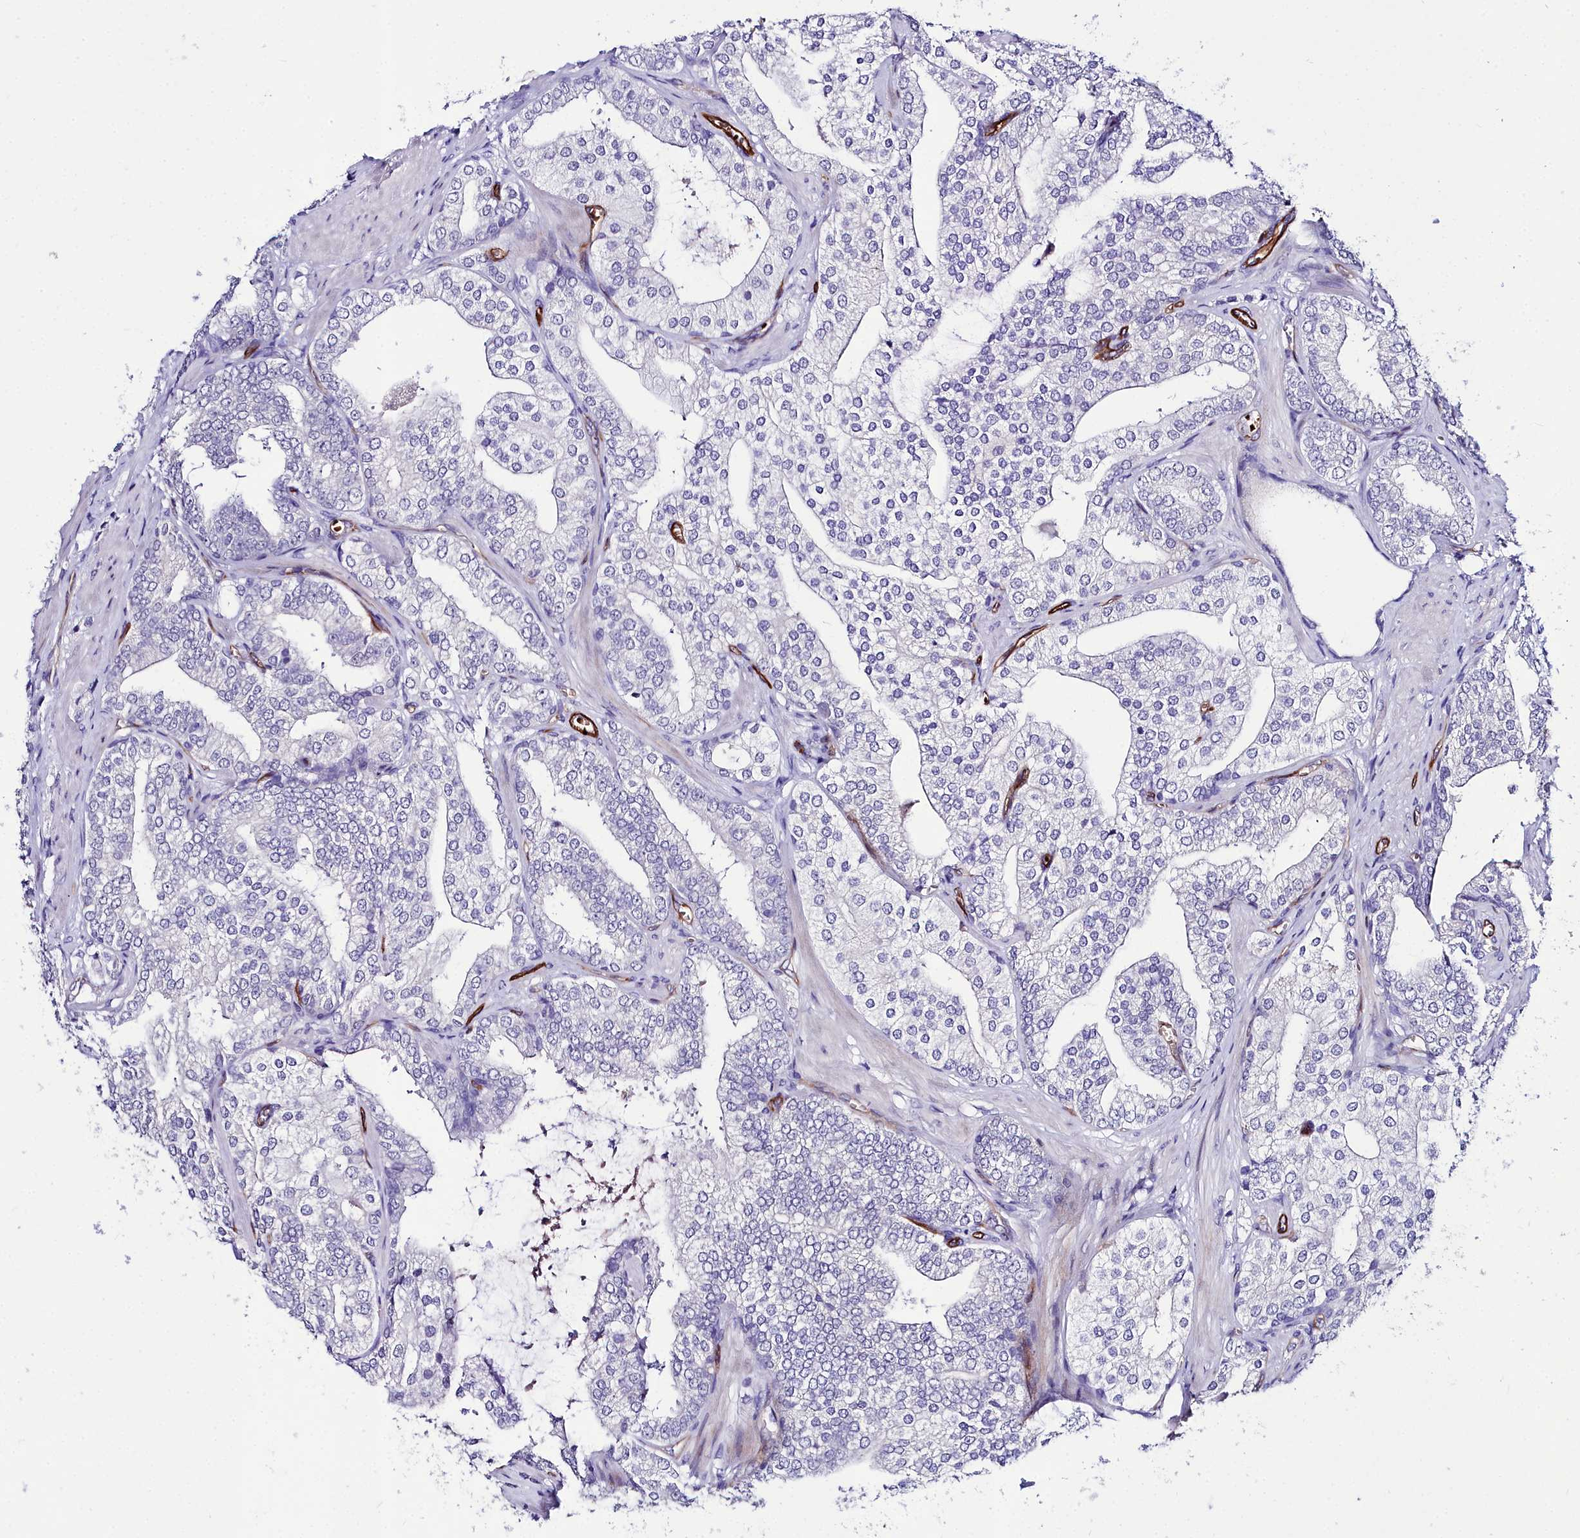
{"staining": {"intensity": "negative", "quantity": "none", "location": "none"}, "tissue": "prostate cancer", "cell_type": "Tumor cells", "image_type": "cancer", "snomed": [{"axis": "morphology", "description": "Adenocarcinoma, High grade"}, {"axis": "topography", "description": "Prostate"}], "caption": "Prostate cancer was stained to show a protein in brown. There is no significant positivity in tumor cells.", "gene": "CYP4F11", "patient": {"sex": "male", "age": 50}}